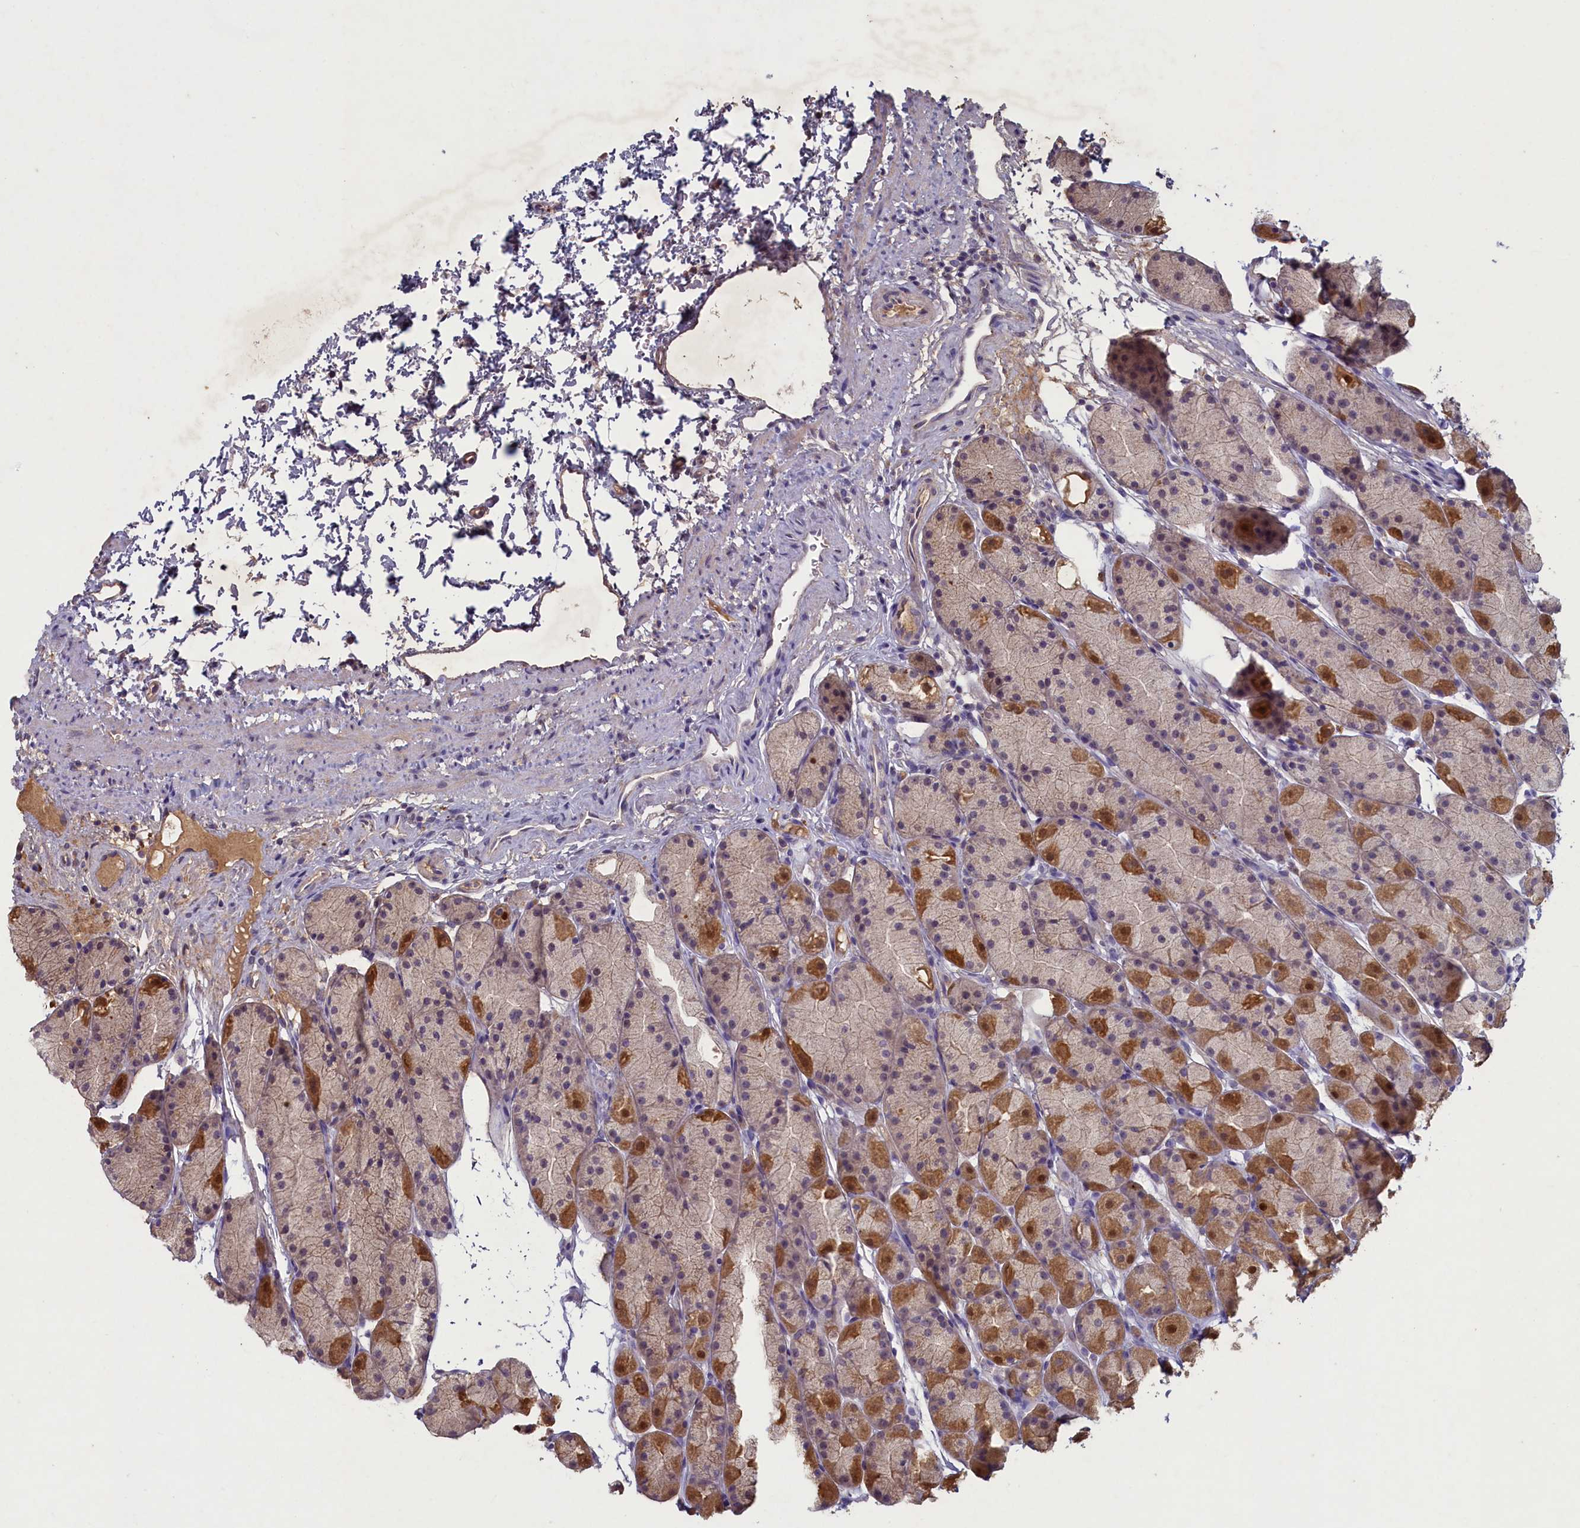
{"staining": {"intensity": "moderate", "quantity": "25%-75%", "location": "cytoplasmic/membranous,nuclear"}, "tissue": "stomach", "cell_type": "Glandular cells", "image_type": "normal", "snomed": [{"axis": "morphology", "description": "Normal tissue, NOS"}, {"axis": "topography", "description": "Stomach, upper"}, {"axis": "topography", "description": "Stomach"}], "caption": "Protein staining demonstrates moderate cytoplasmic/membranous,nuclear expression in about 25%-75% of glandular cells in normal stomach.", "gene": "ATF7IP2", "patient": {"sex": "male", "age": 47}}